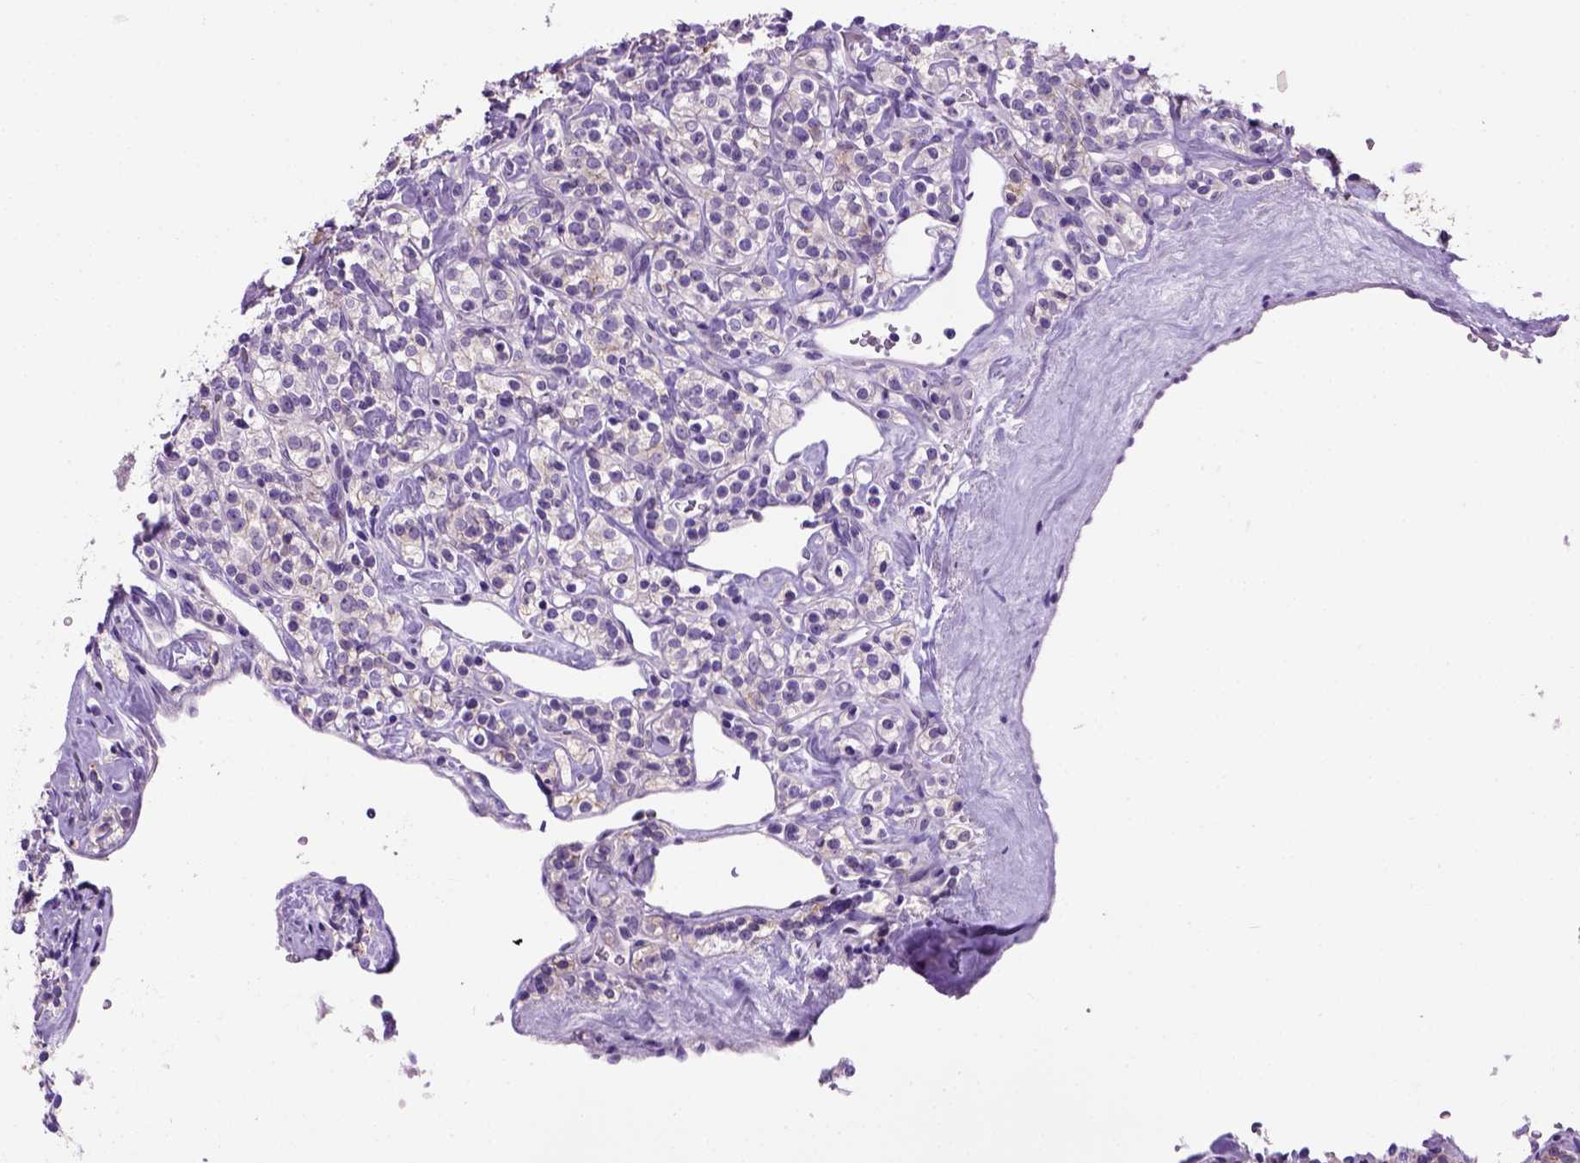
{"staining": {"intensity": "negative", "quantity": "none", "location": "none"}, "tissue": "renal cancer", "cell_type": "Tumor cells", "image_type": "cancer", "snomed": [{"axis": "morphology", "description": "Adenocarcinoma, NOS"}, {"axis": "topography", "description": "Kidney"}], "caption": "High magnification brightfield microscopy of adenocarcinoma (renal) stained with DAB (brown) and counterstained with hematoxylin (blue): tumor cells show no significant expression.", "gene": "CDH1", "patient": {"sex": "male", "age": 77}}